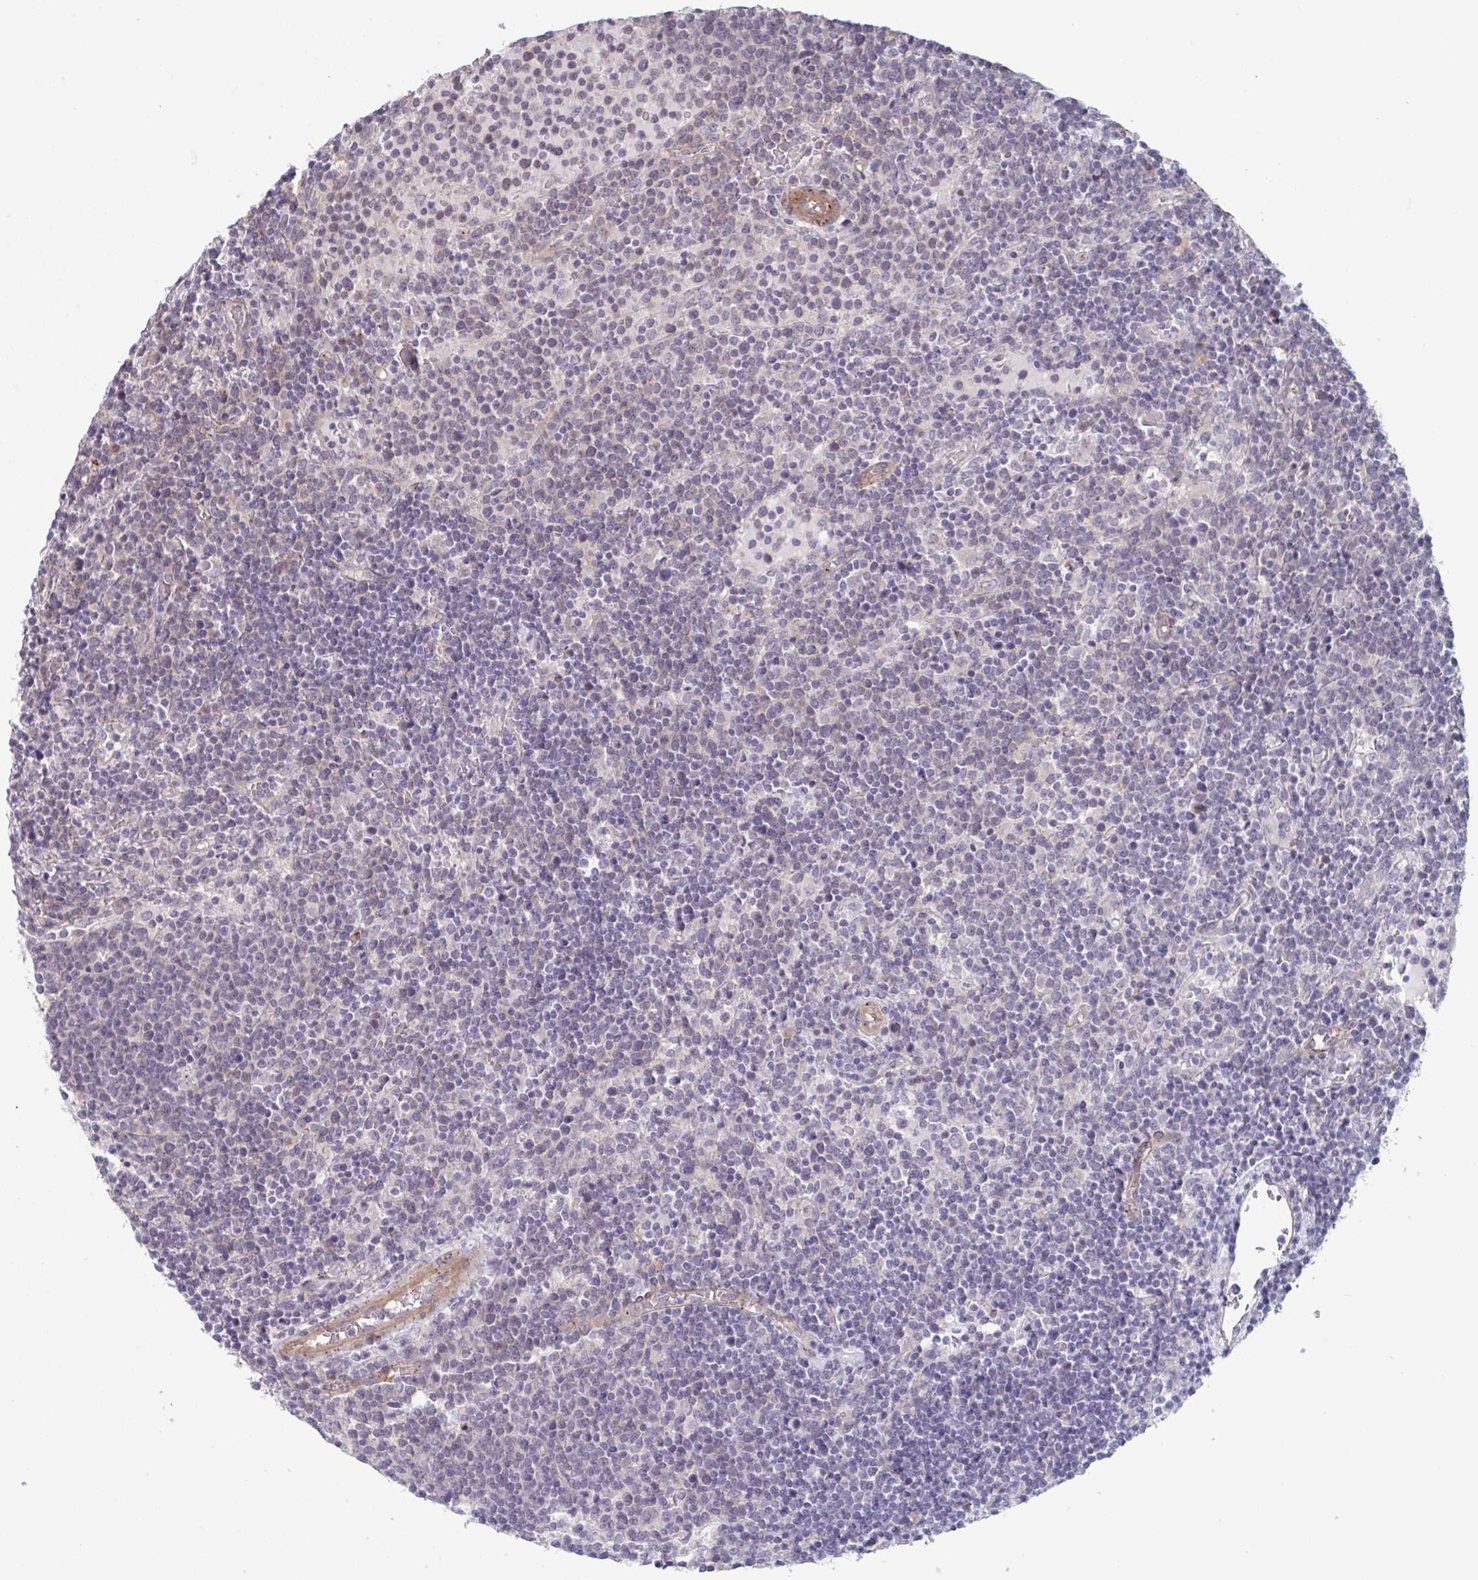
{"staining": {"intensity": "negative", "quantity": "none", "location": "none"}, "tissue": "lymphoma", "cell_type": "Tumor cells", "image_type": "cancer", "snomed": [{"axis": "morphology", "description": "Malignant lymphoma, non-Hodgkin's type, High grade"}, {"axis": "topography", "description": "Lymph node"}], "caption": "Human lymphoma stained for a protein using IHC reveals no staining in tumor cells.", "gene": "TNFSF10", "patient": {"sex": "male", "age": 61}}